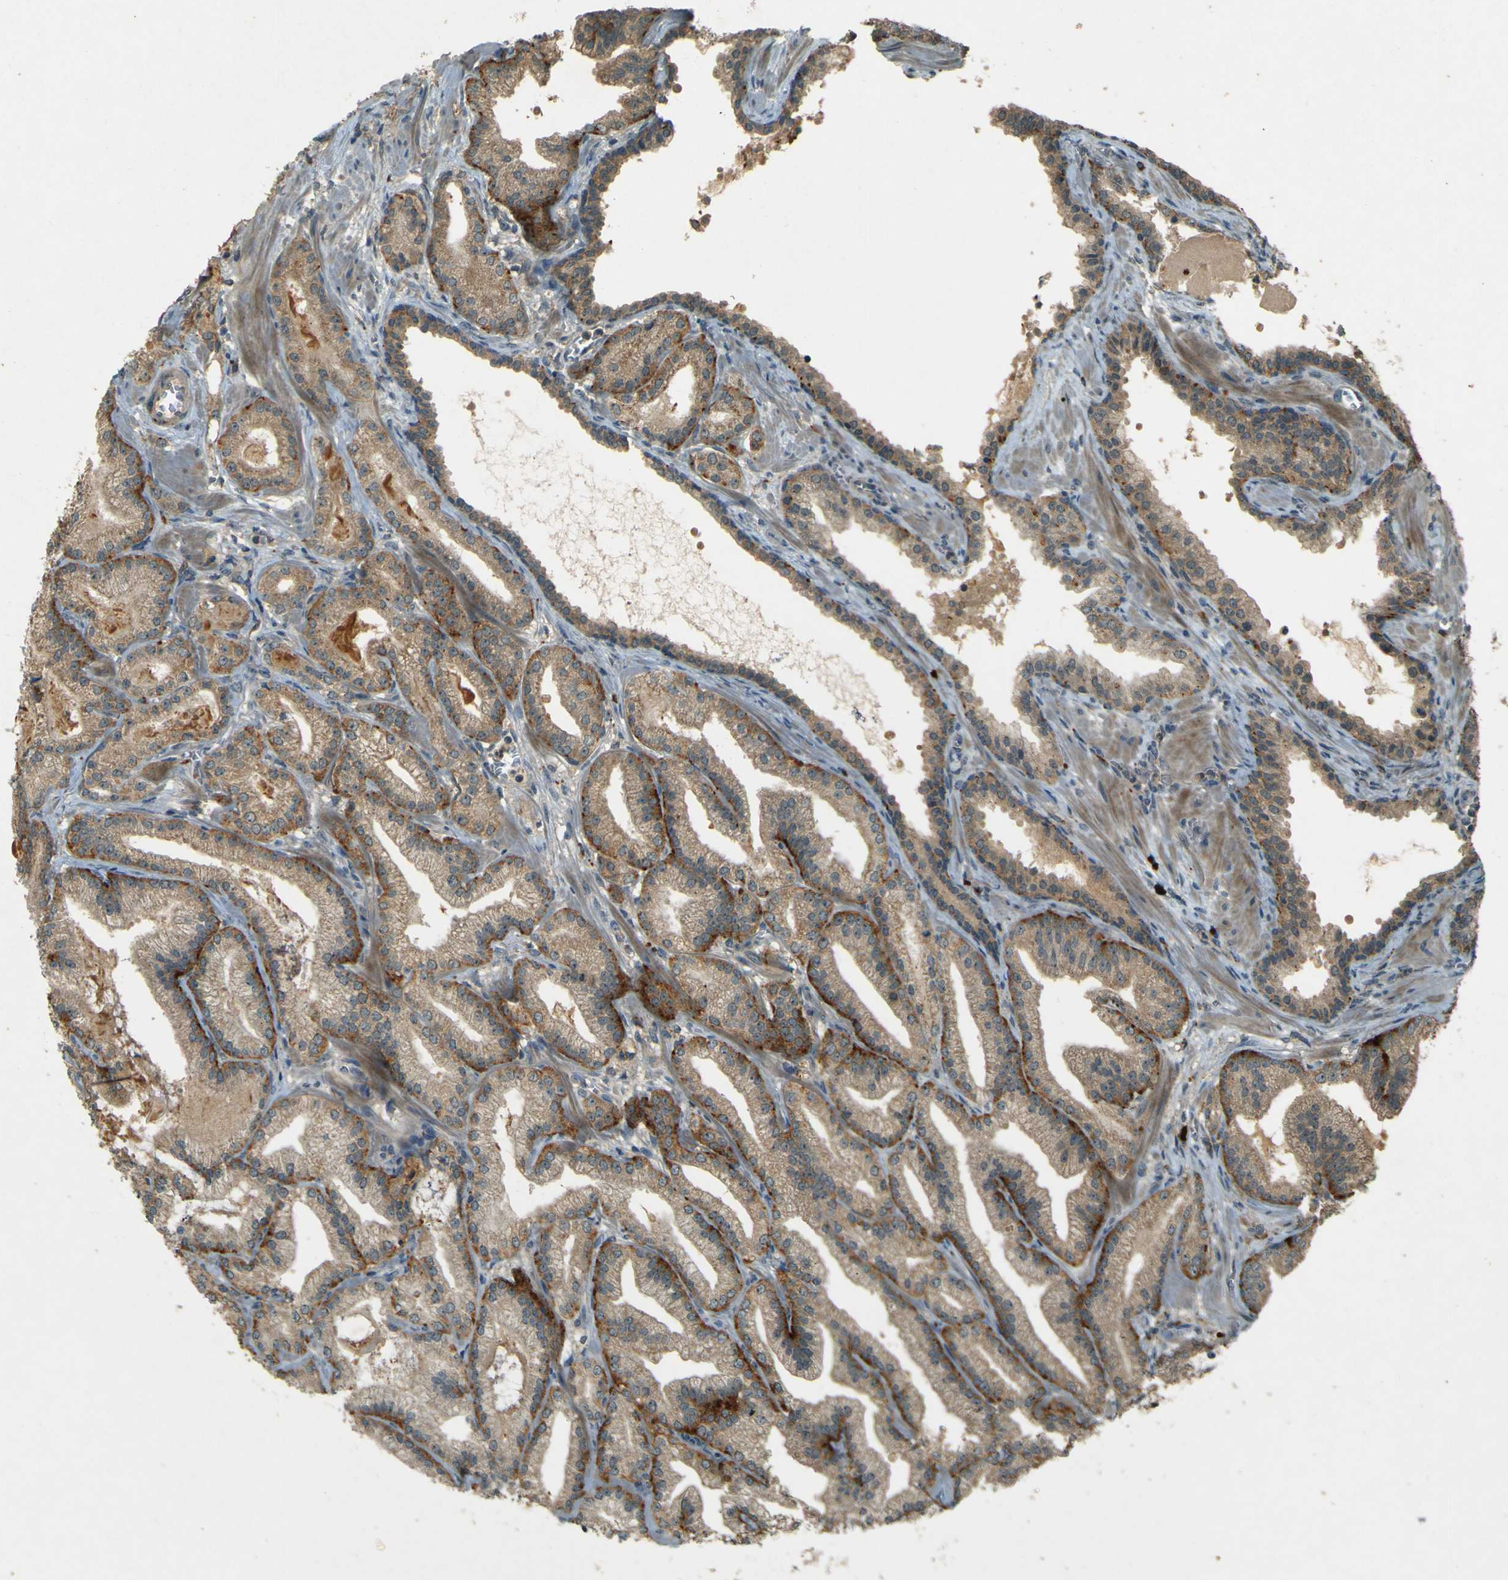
{"staining": {"intensity": "weak", "quantity": ">75%", "location": "cytoplasmic/membranous"}, "tissue": "prostate cancer", "cell_type": "Tumor cells", "image_type": "cancer", "snomed": [{"axis": "morphology", "description": "Adenocarcinoma, Low grade"}, {"axis": "topography", "description": "Prostate"}], "caption": "The photomicrograph exhibits staining of prostate cancer (low-grade adenocarcinoma), revealing weak cytoplasmic/membranous protein staining (brown color) within tumor cells. The protein of interest is shown in brown color, while the nuclei are stained blue.", "gene": "MPDZ", "patient": {"sex": "male", "age": 59}}